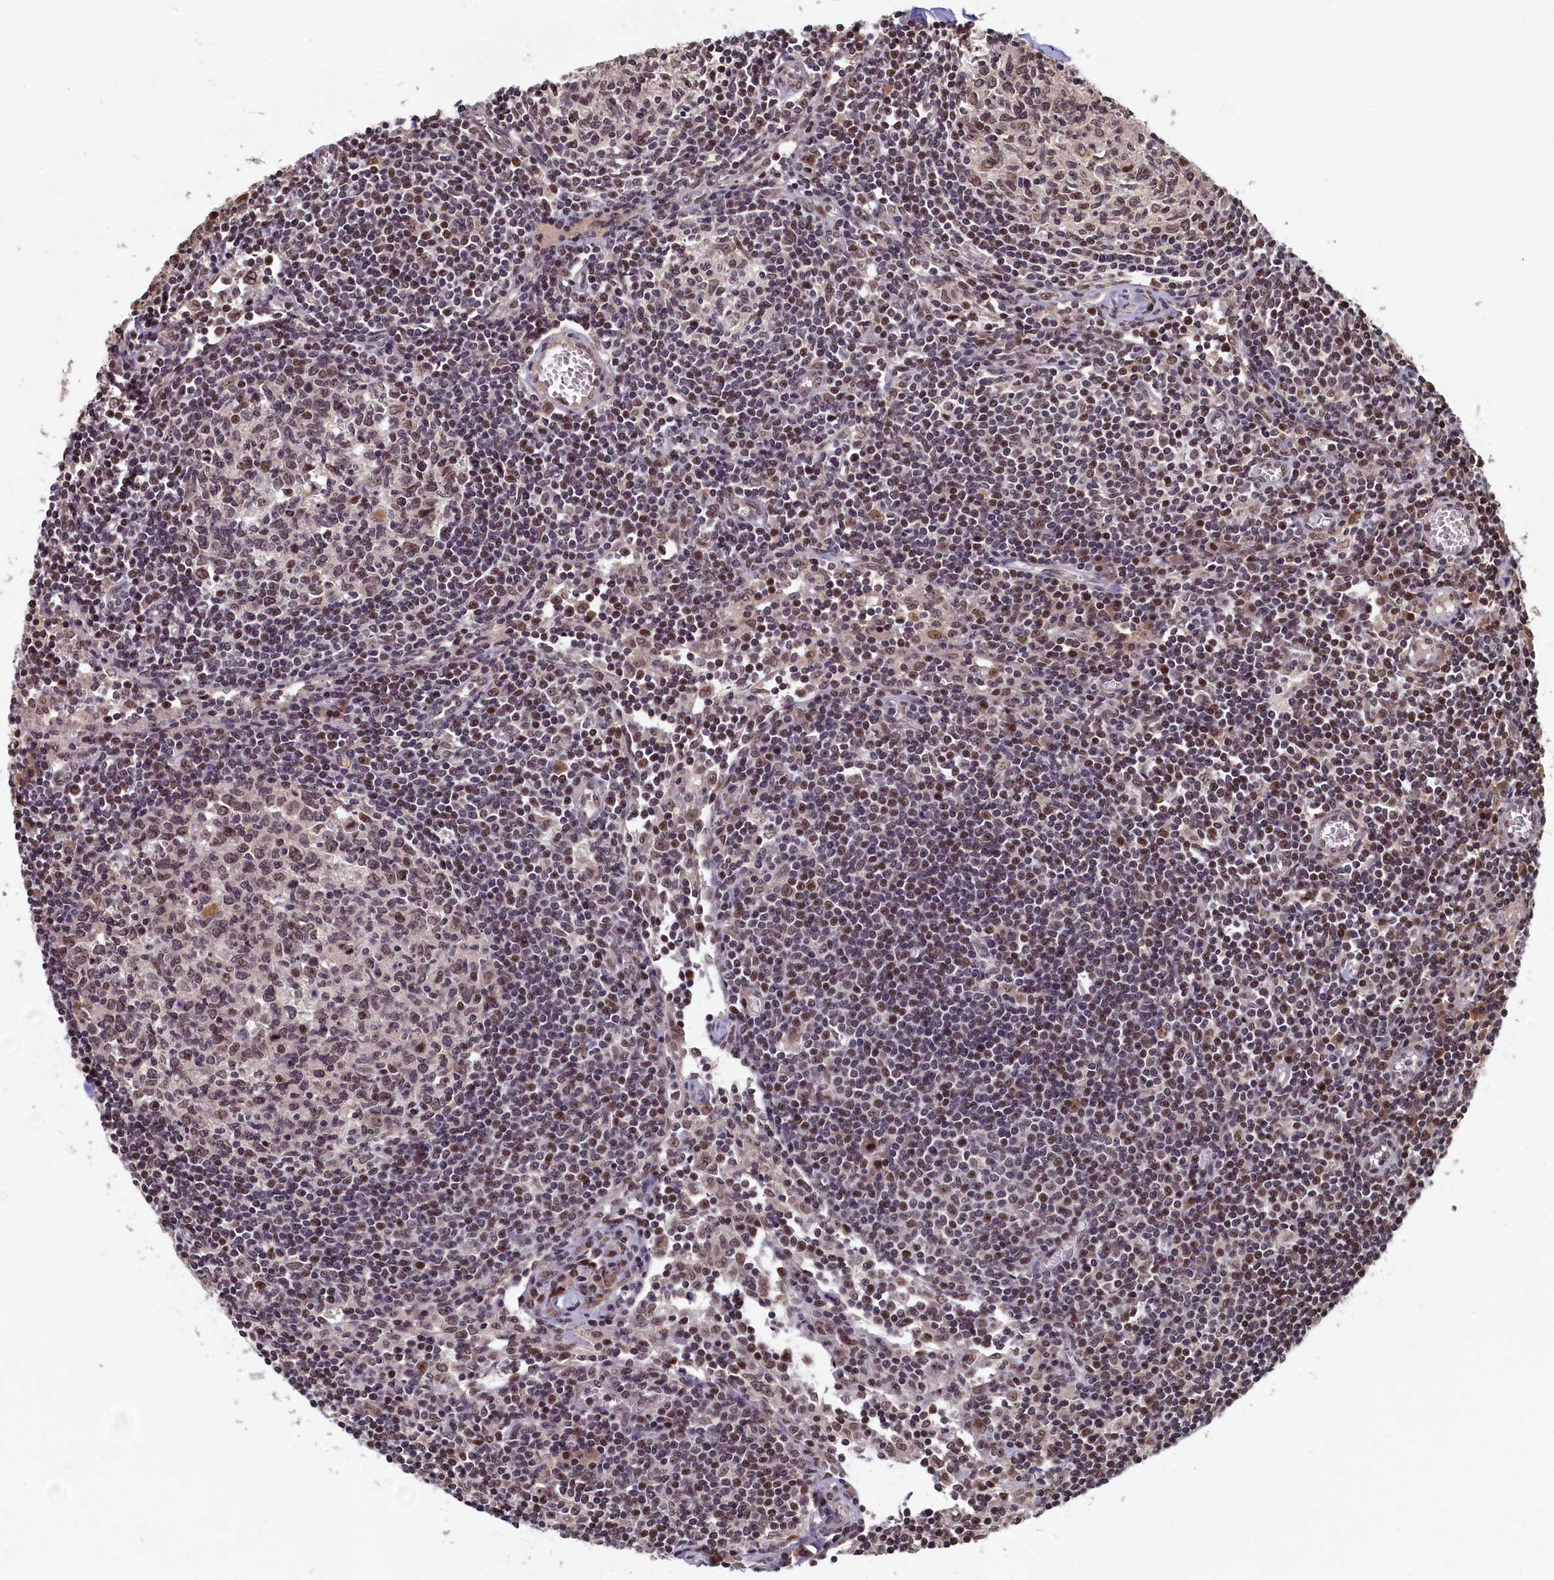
{"staining": {"intensity": "moderate", "quantity": ">75%", "location": "nuclear"}, "tissue": "lymph node", "cell_type": "Germinal center cells", "image_type": "normal", "snomed": [{"axis": "morphology", "description": "Normal tissue, NOS"}, {"axis": "topography", "description": "Lymph node"}], "caption": "Lymph node stained for a protein reveals moderate nuclear positivity in germinal center cells. Nuclei are stained in blue.", "gene": "CKAP2L", "patient": {"sex": "female", "age": 55}}